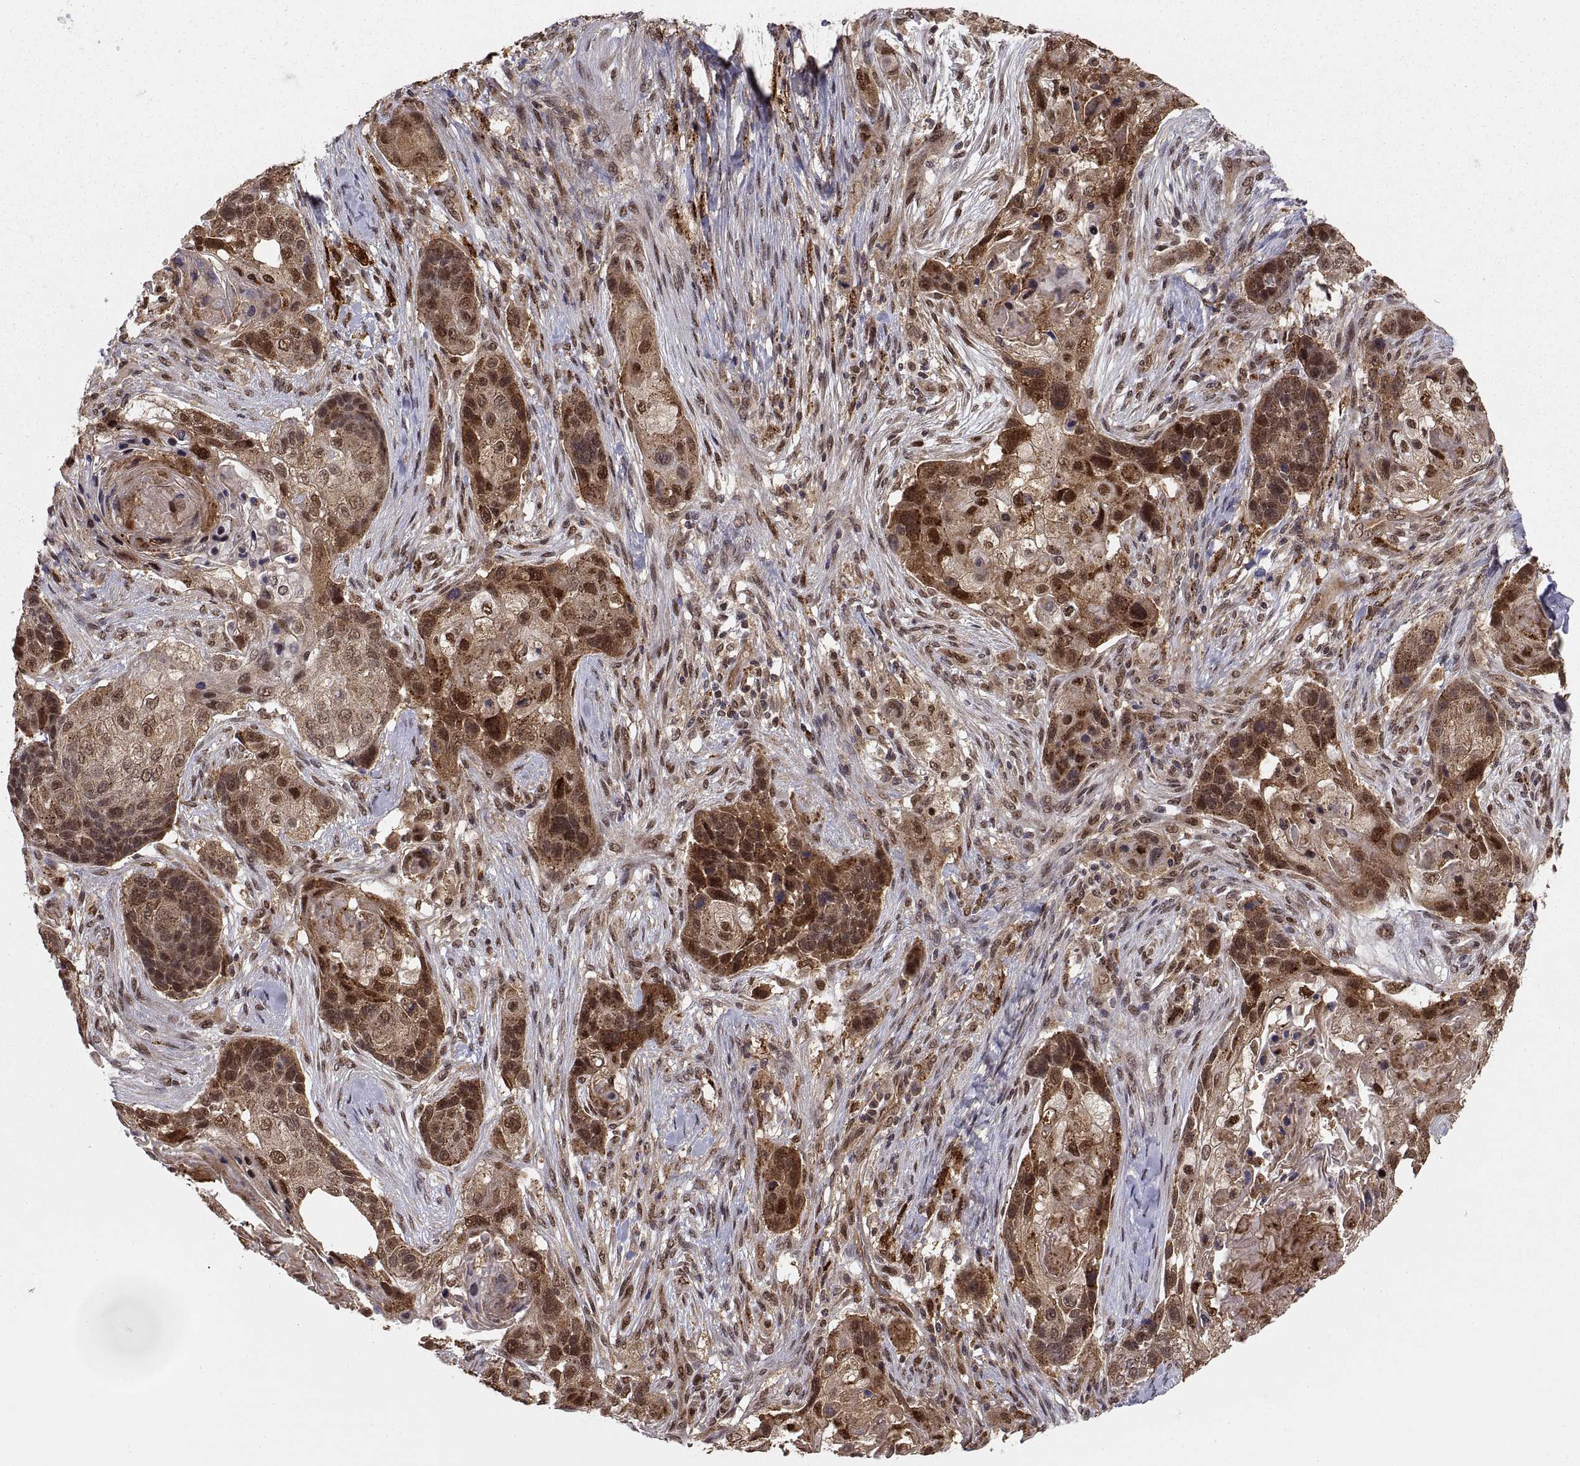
{"staining": {"intensity": "strong", "quantity": "25%-75%", "location": "cytoplasmic/membranous,nuclear"}, "tissue": "lung cancer", "cell_type": "Tumor cells", "image_type": "cancer", "snomed": [{"axis": "morphology", "description": "Squamous cell carcinoma, NOS"}, {"axis": "topography", "description": "Lung"}], "caption": "Squamous cell carcinoma (lung) stained with a protein marker shows strong staining in tumor cells.", "gene": "PSMC2", "patient": {"sex": "male", "age": 69}}